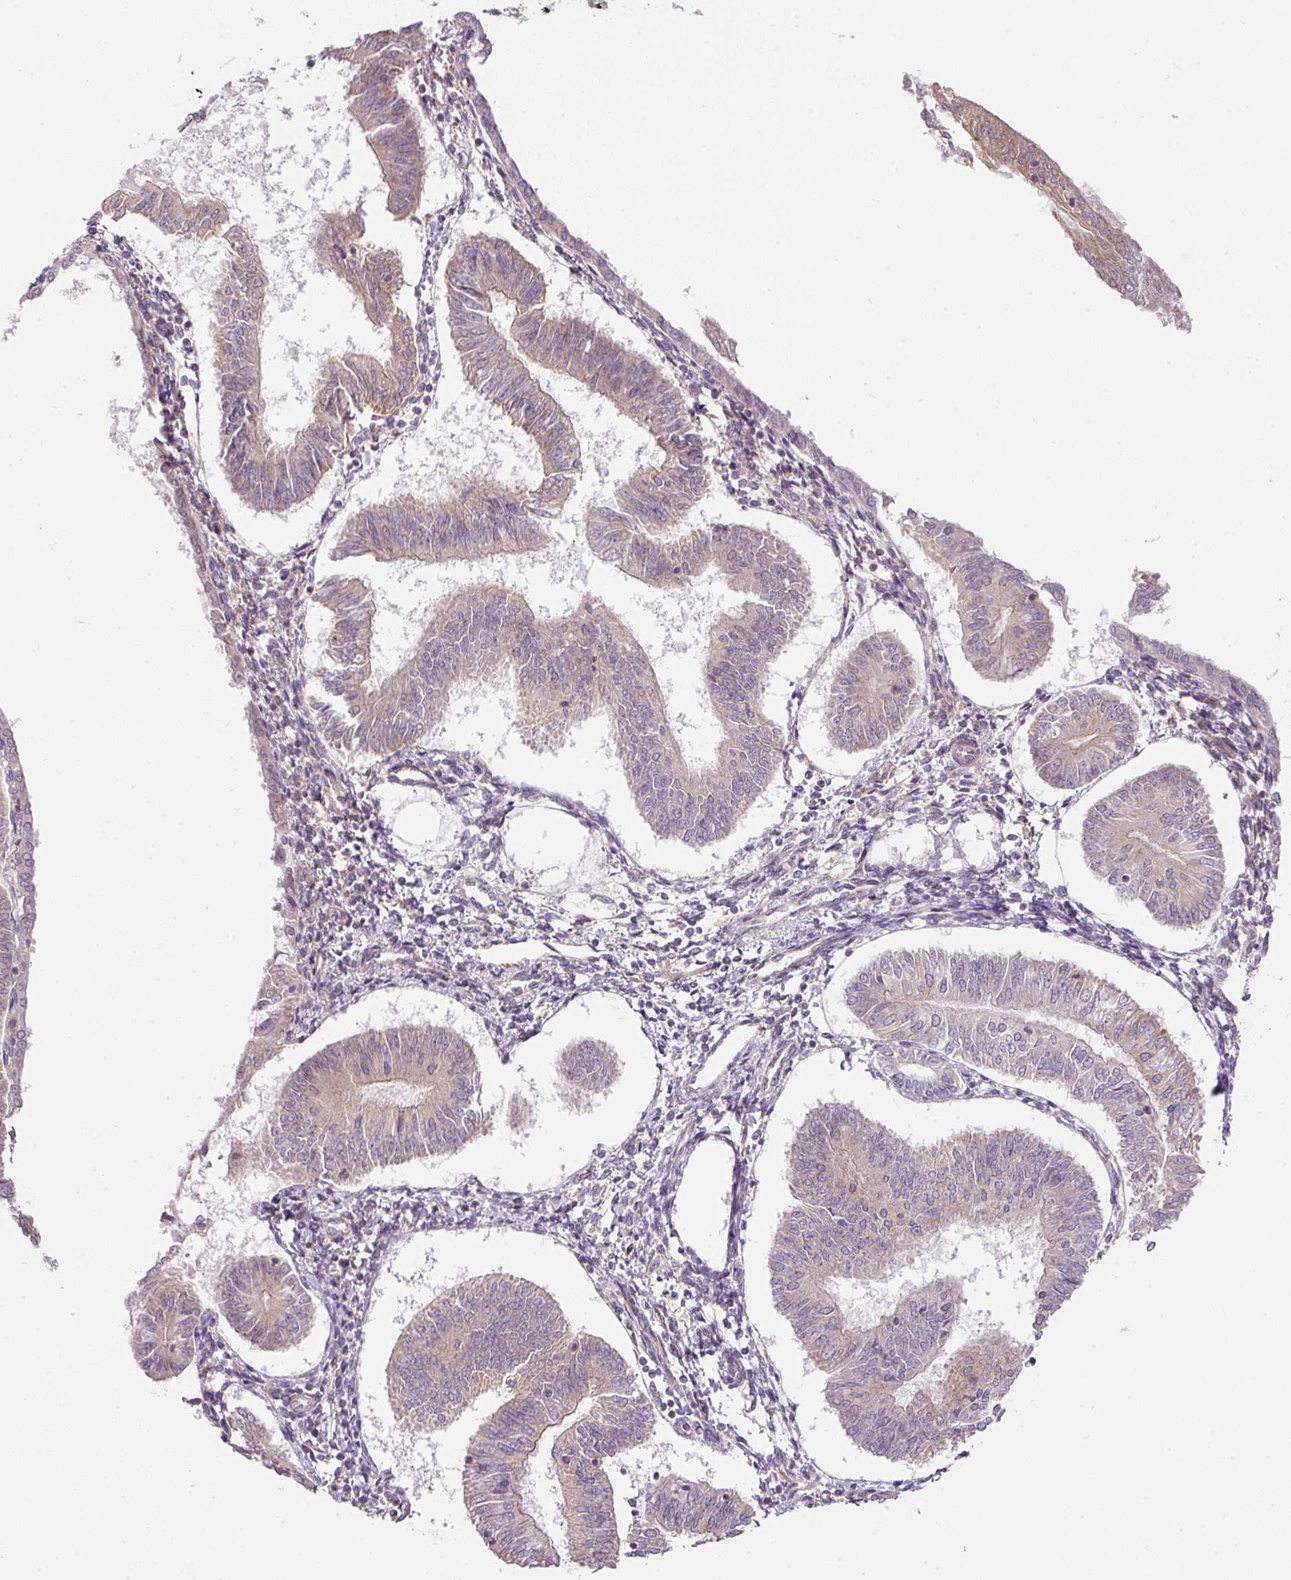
{"staining": {"intensity": "weak", "quantity": "25%-75%", "location": "cytoplasmic/membranous"}, "tissue": "endometrial cancer", "cell_type": "Tumor cells", "image_type": "cancer", "snomed": [{"axis": "morphology", "description": "Adenocarcinoma, NOS"}, {"axis": "topography", "description": "Endometrium"}], "caption": "Tumor cells show low levels of weak cytoplasmic/membranous expression in about 25%-75% of cells in human endometrial cancer.", "gene": "TBC1D2B", "patient": {"sex": "female", "age": 58}}